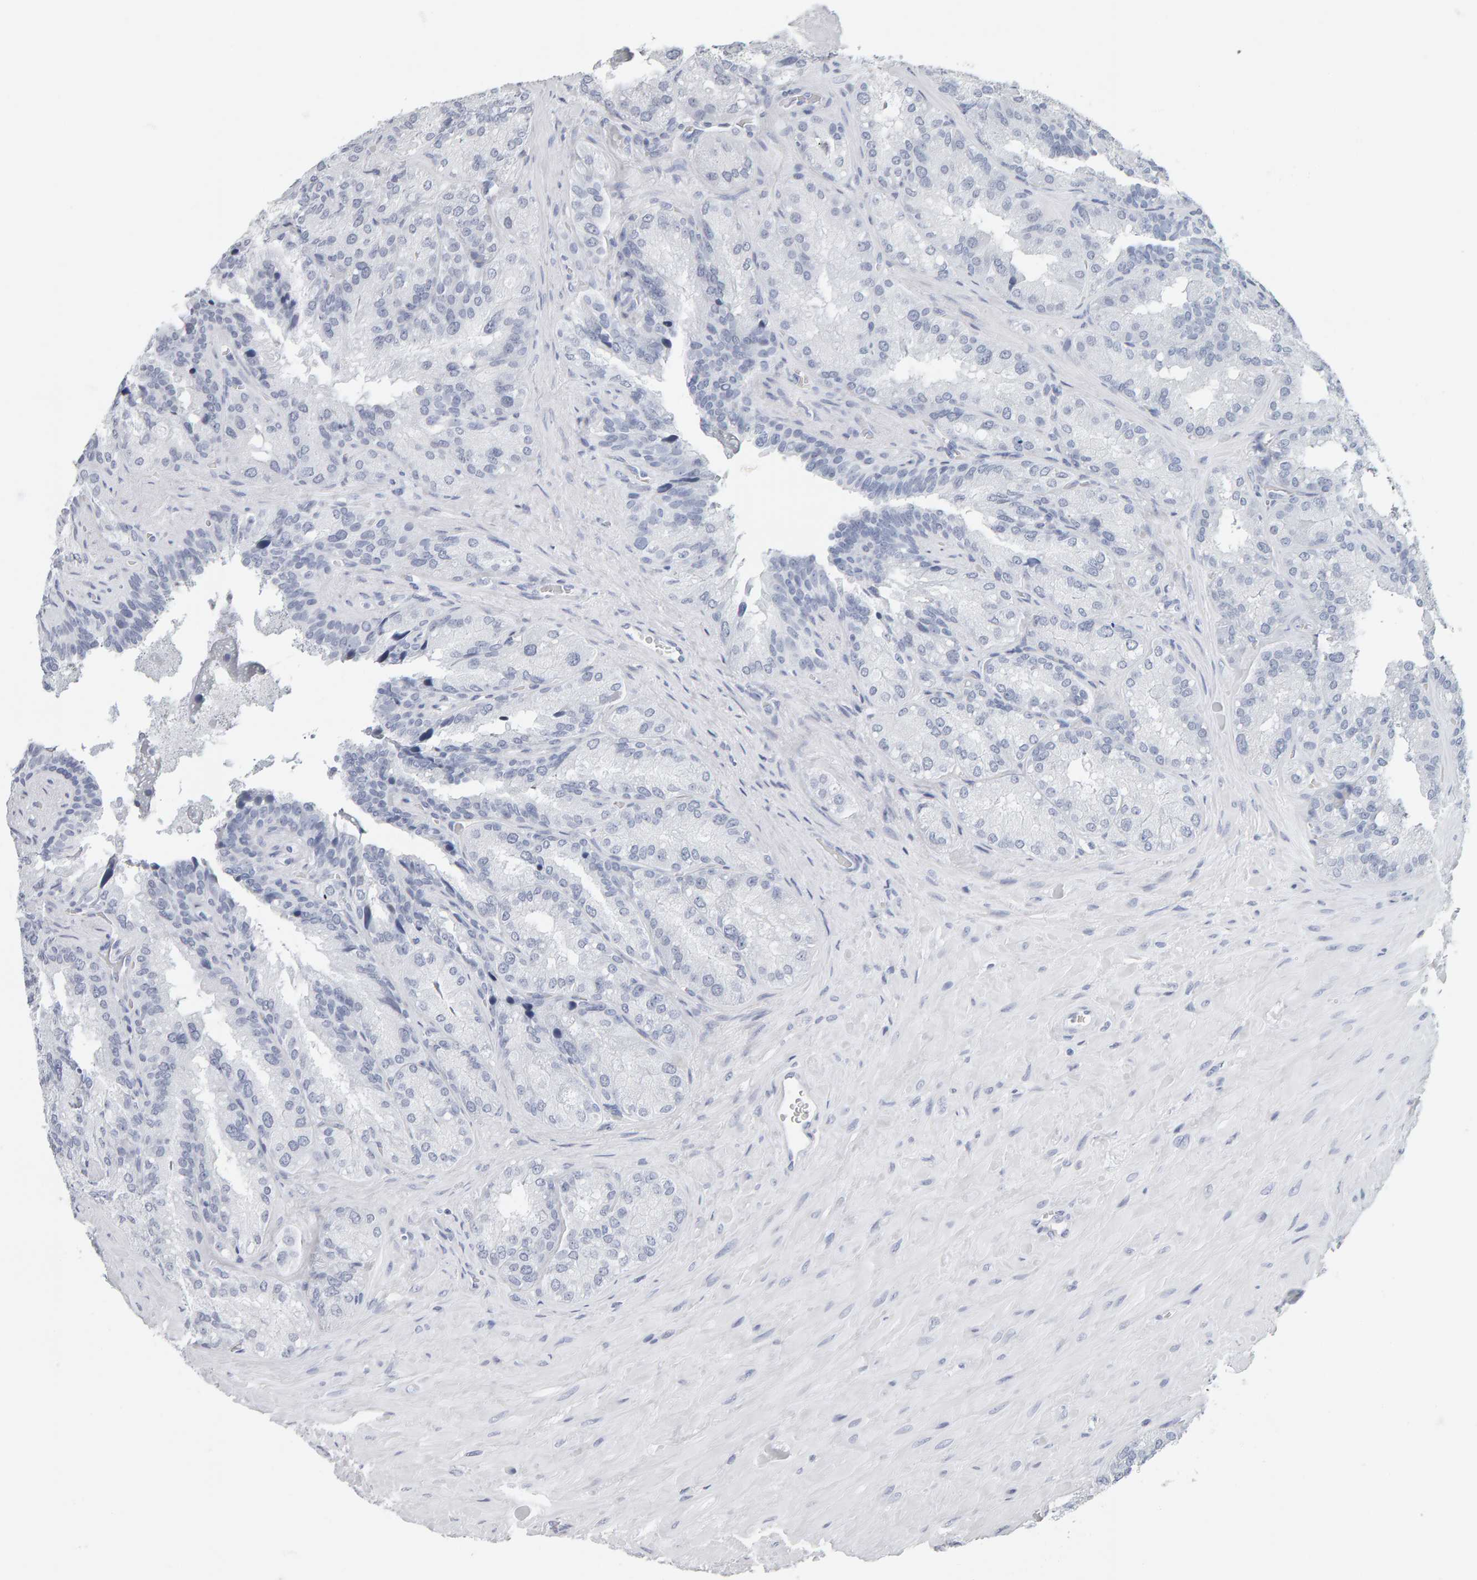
{"staining": {"intensity": "negative", "quantity": "none", "location": "none"}, "tissue": "seminal vesicle", "cell_type": "Glandular cells", "image_type": "normal", "snomed": [{"axis": "morphology", "description": "Normal tissue, NOS"}, {"axis": "topography", "description": "Prostate"}, {"axis": "topography", "description": "Seminal veicle"}], "caption": "Immunohistochemistry histopathology image of benign seminal vesicle: human seminal vesicle stained with DAB (3,3'-diaminobenzidine) exhibits no significant protein positivity in glandular cells.", "gene": "SPACA3", "patient": {"sex": "male", "age": 51}}